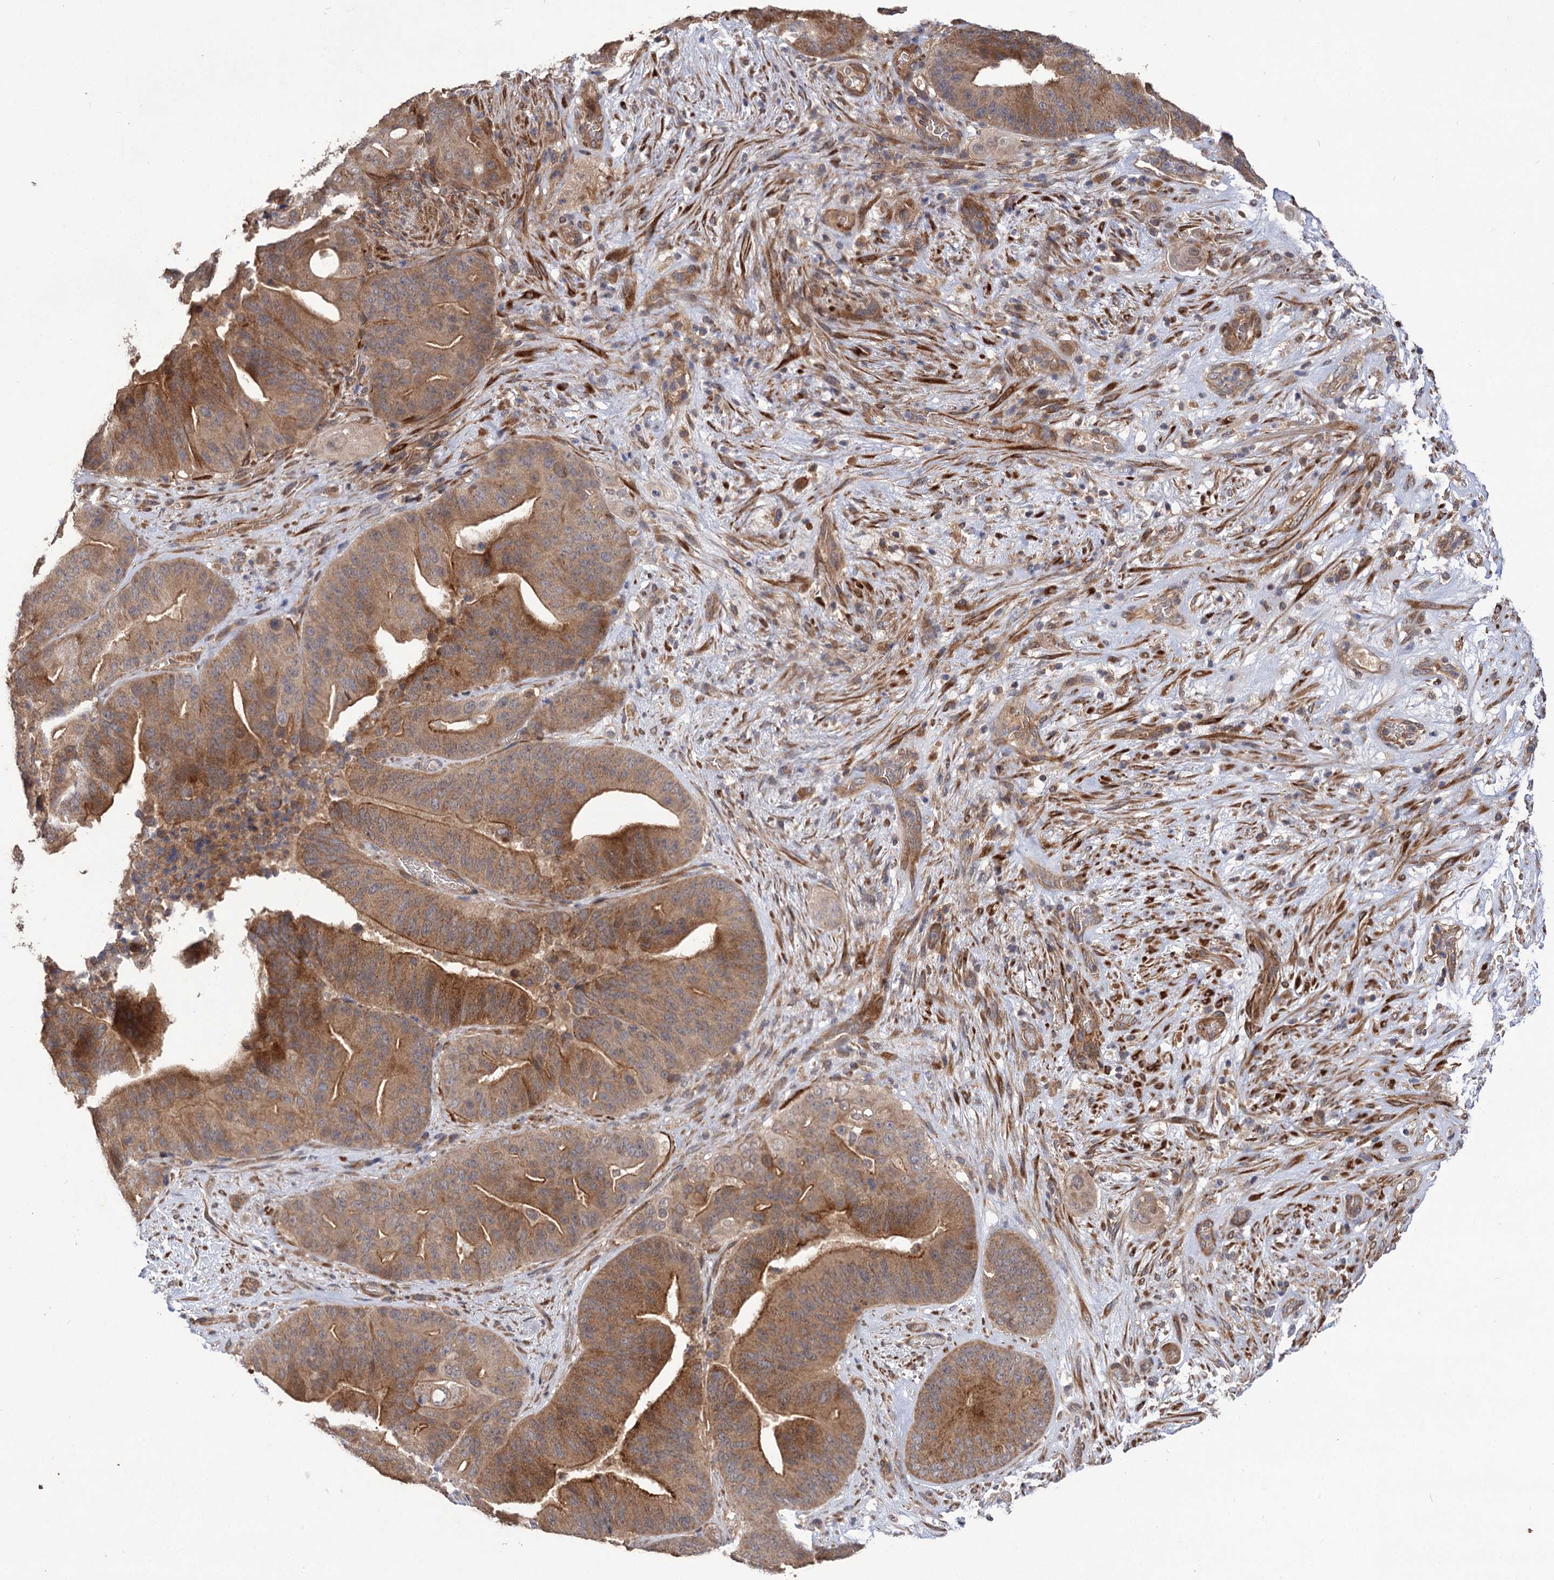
{"staining": {"intensity": "moderate", "quantity": ">75%", "location": "cytoplasmic/membranous"}, "tissue": "pancreatic cancer", "cell_type": "Tumor cells", "image_type": "cancer", "snomed": [{"axis": "morphology", "description": "Adenocarcinoma, NOS"}, {"axis": "topography", "description": "Pancreas"}], "caption": "Immunohistochemistry (DAB) staining of pancreatic cancer (adenocarcinoma) reveals moderate cytoplasmic/membranous protein positivity in about >75% of tumor cells.", "gene": "FBXW8", "patient": {"sex": "female", "age": 77}}